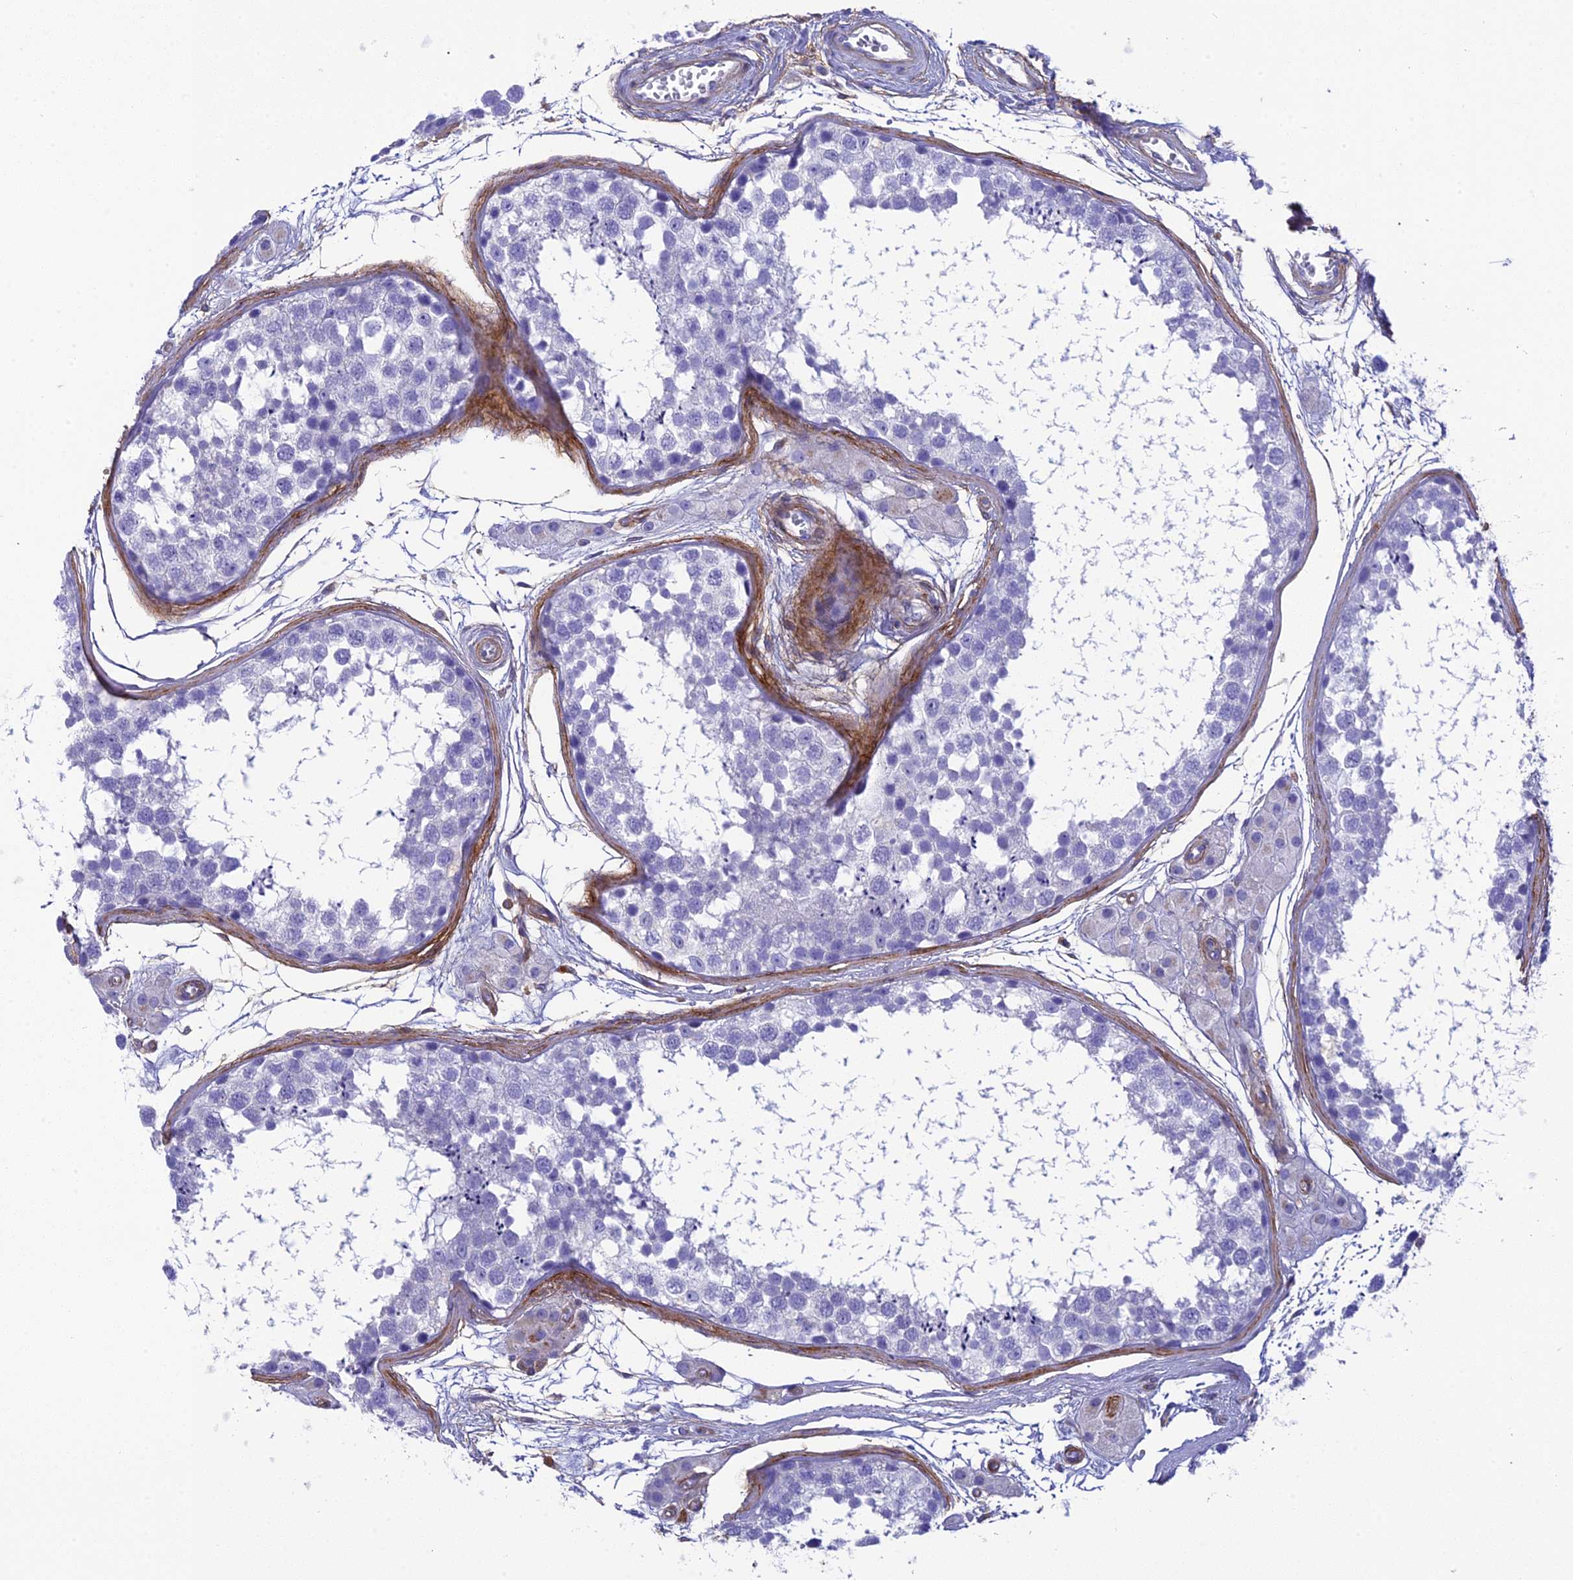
{"staining": {"intensity": "negative", "quantity": "none", "location": "none"}, "tissue": "testis", "cell_type": "Cells in seminiferous ducts", "image_type": "normal", "snomed": [{"axis": "morphology", "description": "Normal tissue, NOS"}, {"axis": "topography", "description": "Testis"}], "caption": "Immunohistochemistry micrograph of benign testis: human testis stained with DAB shows no significant protein staining in cells in seminiferous ducts. (DAB immunohistochemistry (IHC) with hematoxylin counter stain).", "gene": "TNS1", "patient": {"sex": "male", "age": 56}}